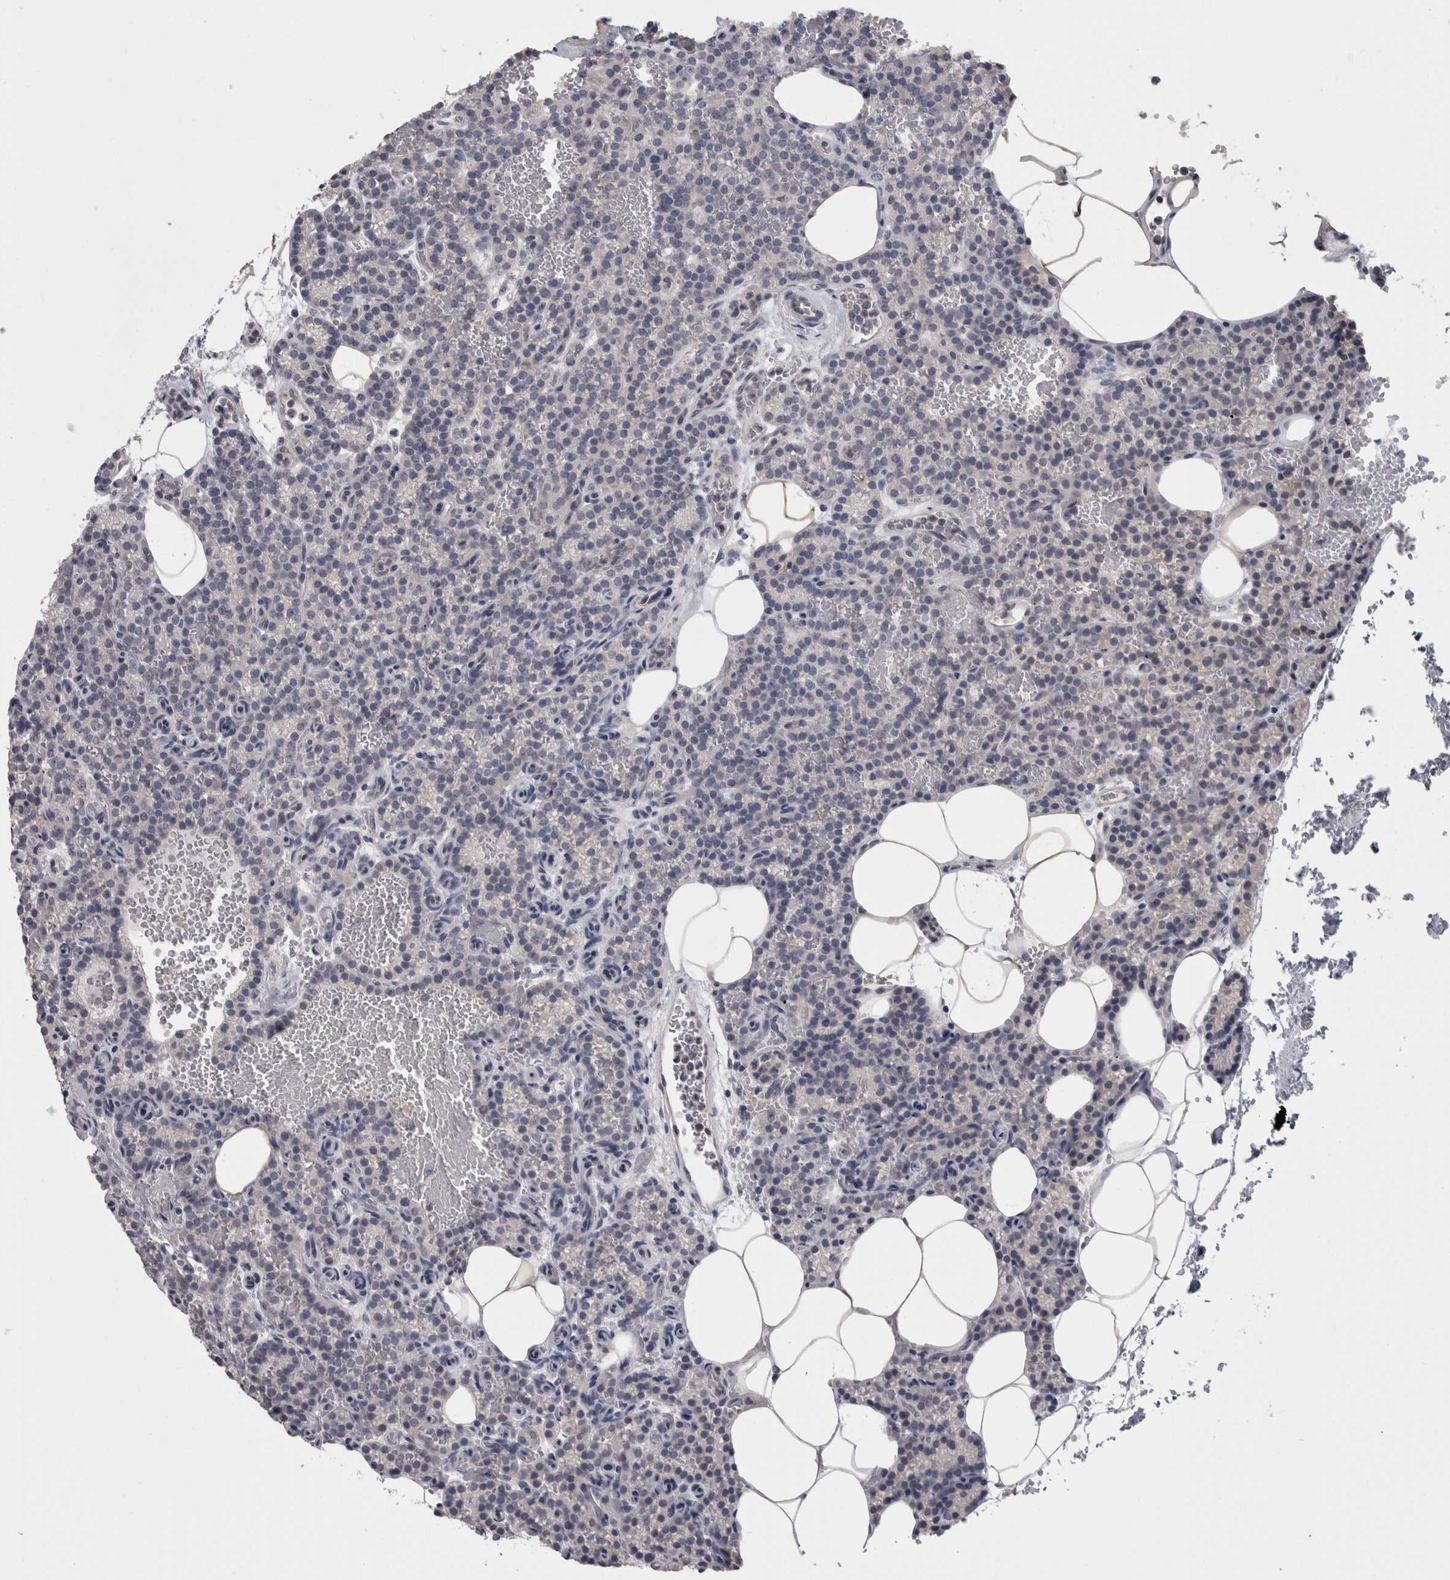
{"staining": {"intensity": "negative", "quantity": "none", "location": "none"}, "tissue": "parathyroid gland", "cell_type": "Glandular cells", "image_type": "normal", "snomed": [{"axis": "morphology", "description": "Normal tissue, NOS"}, {"axis": "topography", "description": "Parathyroid gland"}], "caption": "DAB immunohistochemical staining of benign parathyroid gland shows no significant positivity in glandular cells. The staining was performed using DAB (3,3'-diaminobenzidine) to visualize the protein expression in brown, while the nuclei were stained in blue with hematoxylin (Magnification: 20x).", "gene": "LYZL6", "patient": {"sex": "male", "age": 58}}